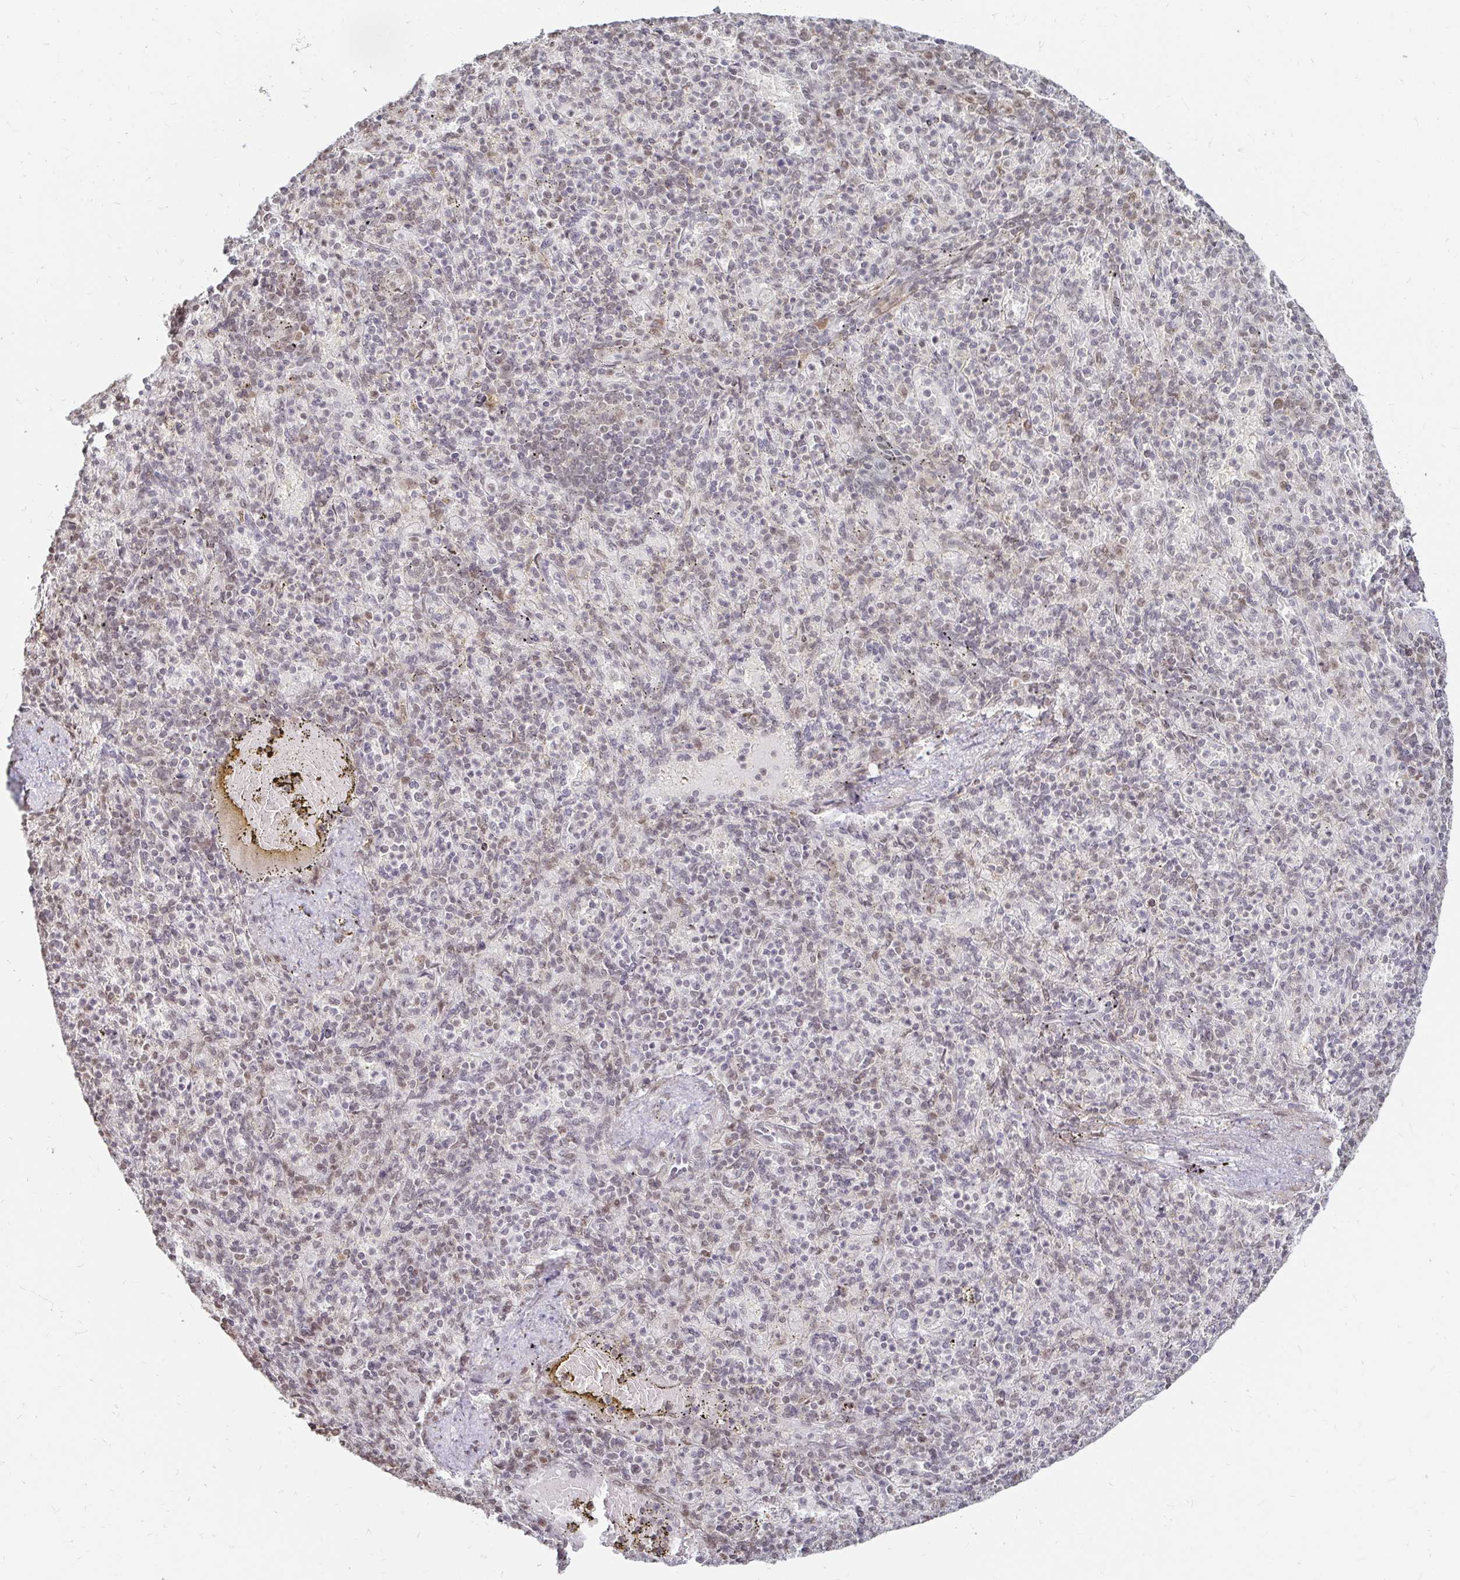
{"staining": {"intensity": "moderate", "quantity": "25%-75%", "location": "nuclear"}, "tissue": "spleen", "cell_type": "Cells in red pulp", "image_type": "normal", "snomed": [{"axis": "morphology", "description": "Normal tissue, NOS"}, {"axis": "topography", "description": "Spleen"}], "caption": "This is a micrograph of immunohistochemistry (IHC) staining of benign spleen, which shows moderate expression in the nuclear of cells in red pulp.", "gene": "HNRNPU", "patient": {"sex": "female", "age": 74}}